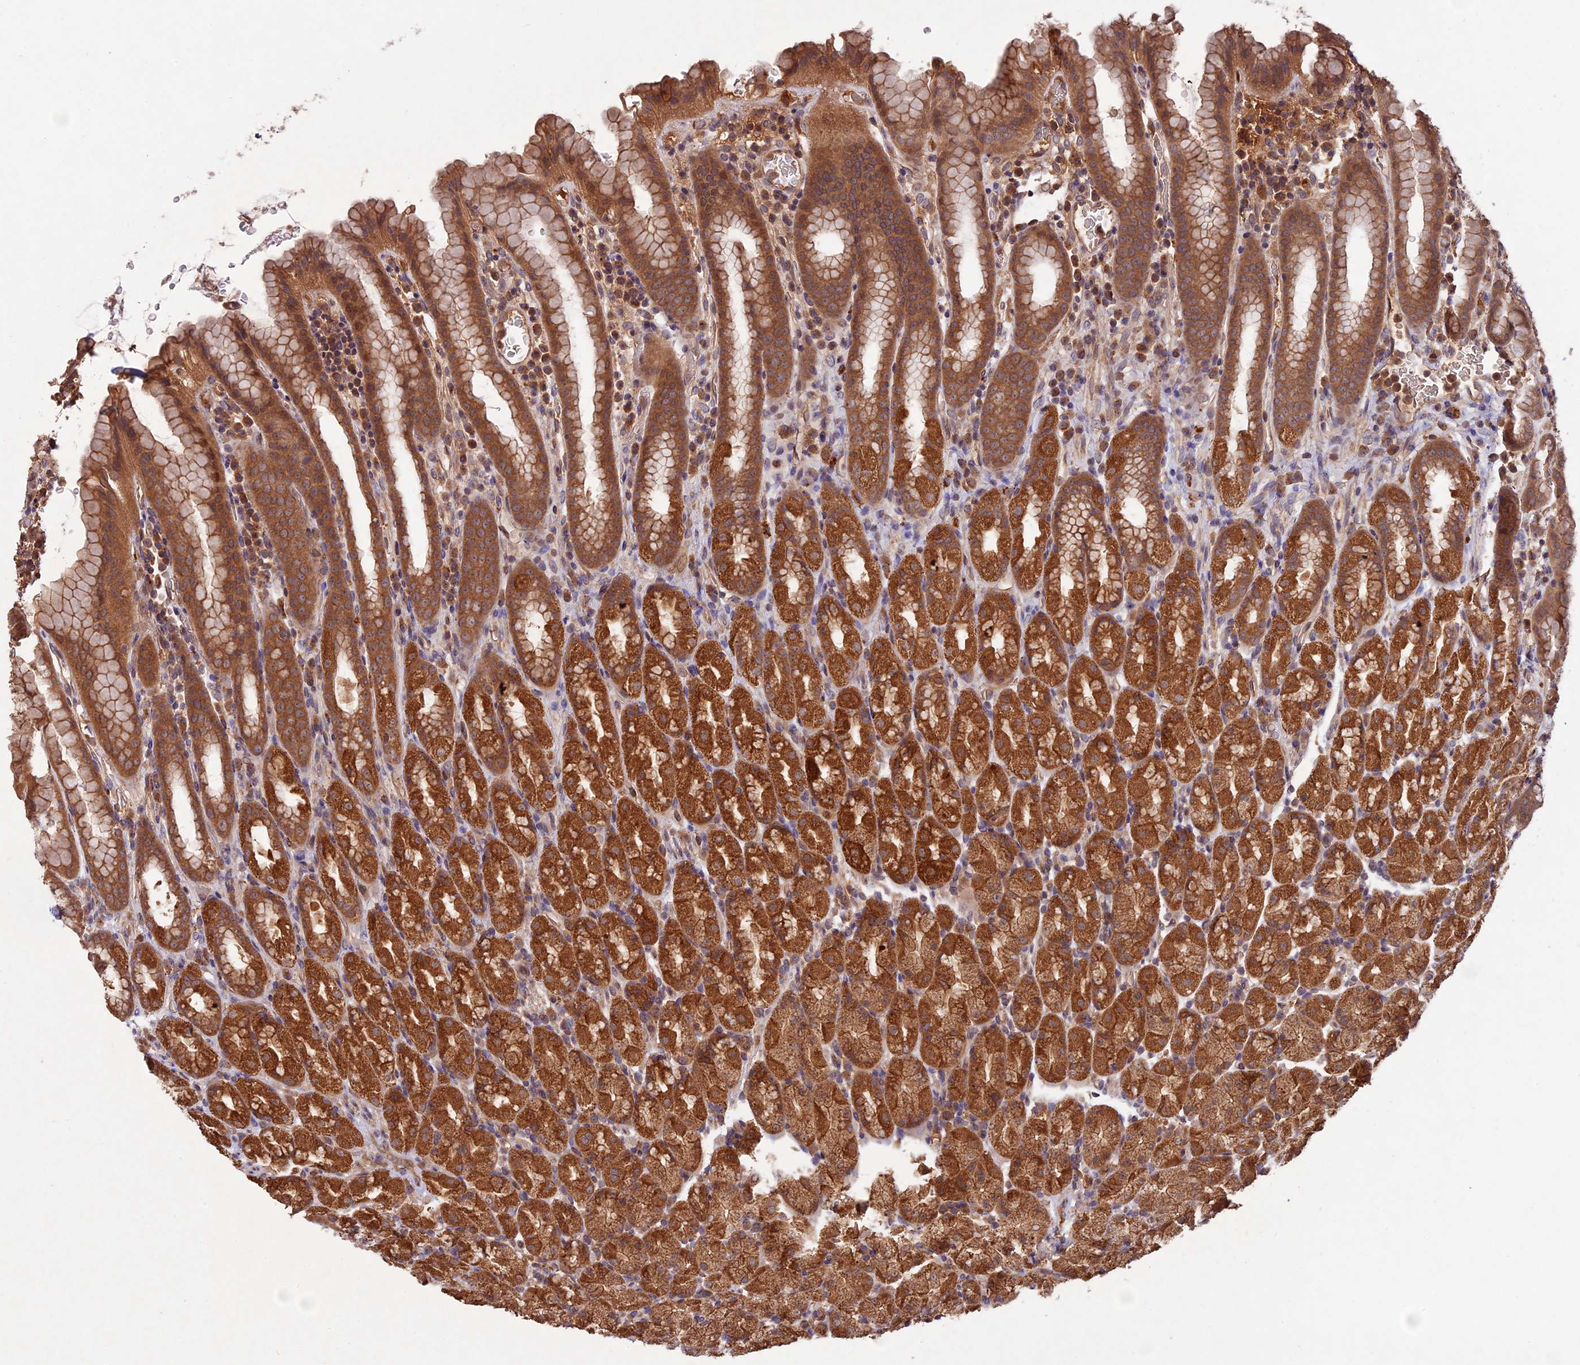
{"staining": {"intensity": "strong", "quantity": ">75%", "location": "cytoplasmic/membranous,nuclear"}, "tissue": "stomach", "cell_type": "Glandular cells", "image_type": "normal", "snomed": [{"axis": "morphology", "description": "Normal tissue, NOS"}, {"axis": "topography", "description": "Stomach, upper"}, {"axis": "topography", "description": "Stomach, lower"}, {"axis": "topography", "description": "Small intestine"}], "caption": "Glandular cells demonstrate strong cytoplasmic/membranous,nuclear positivity in approximately >75% of cells in benign stomach.", "gene": "CHAC1", "patient": {"sex": "male", "age": 68}}